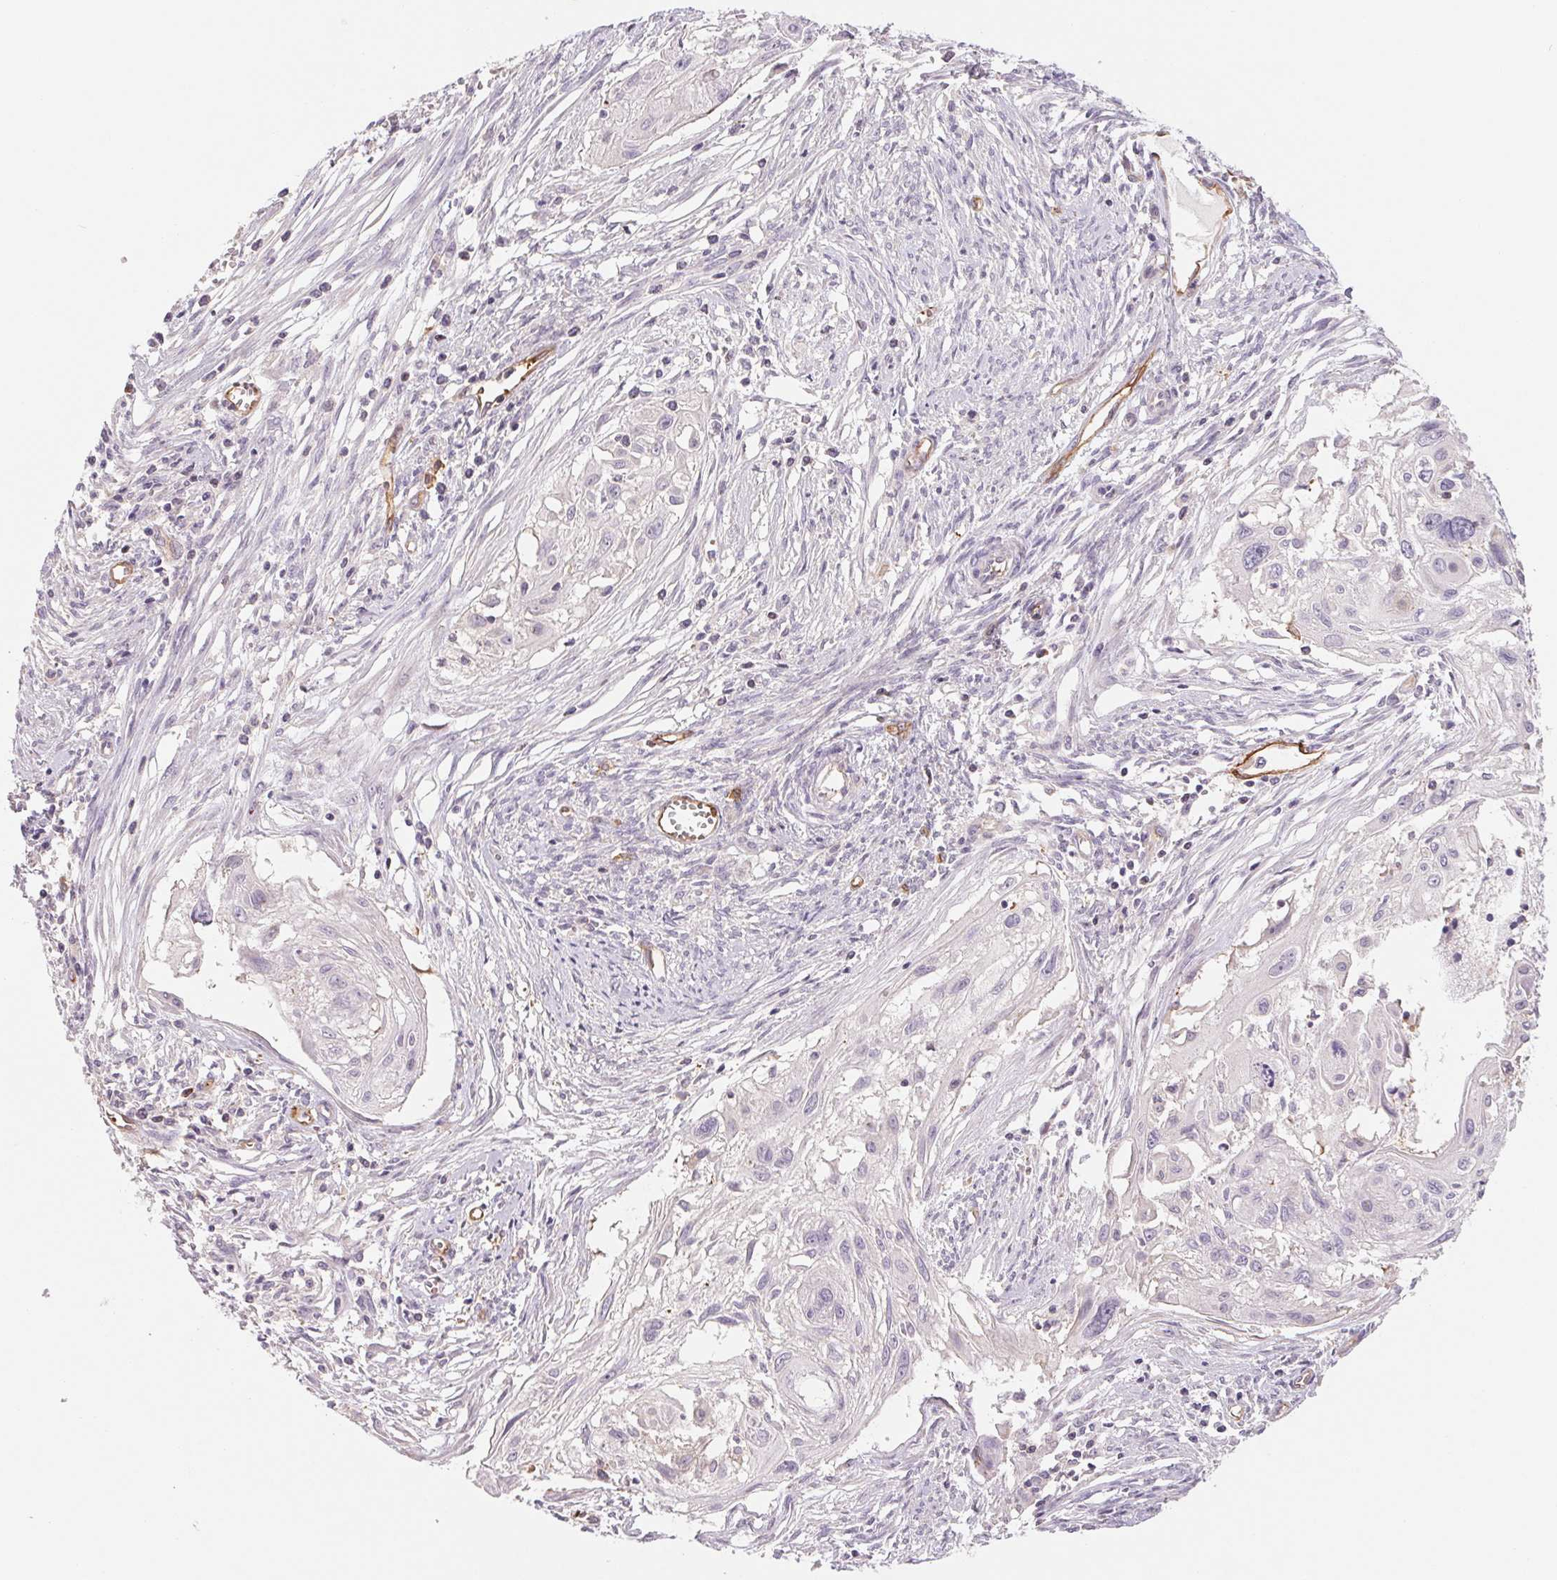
{"staining": {"intensity": "negative", "quantity": "none", "location": "none"}, "tissue": "cervical cancer", "cell_type": "Tumor cells", "image_type": "cancer", "snomed": [{"axis": "morphology", "description": "Squamous cell carcinoma, NOS"}, {"axis": "topography", "description": "Cervix"}], "caption": "This is an immunohistochemistry histopathology image of human cervical cancer. There is no expression in tumor cells.", "gene": "ANKRD13B", "patient": {"sex": "female", "age": 49}}